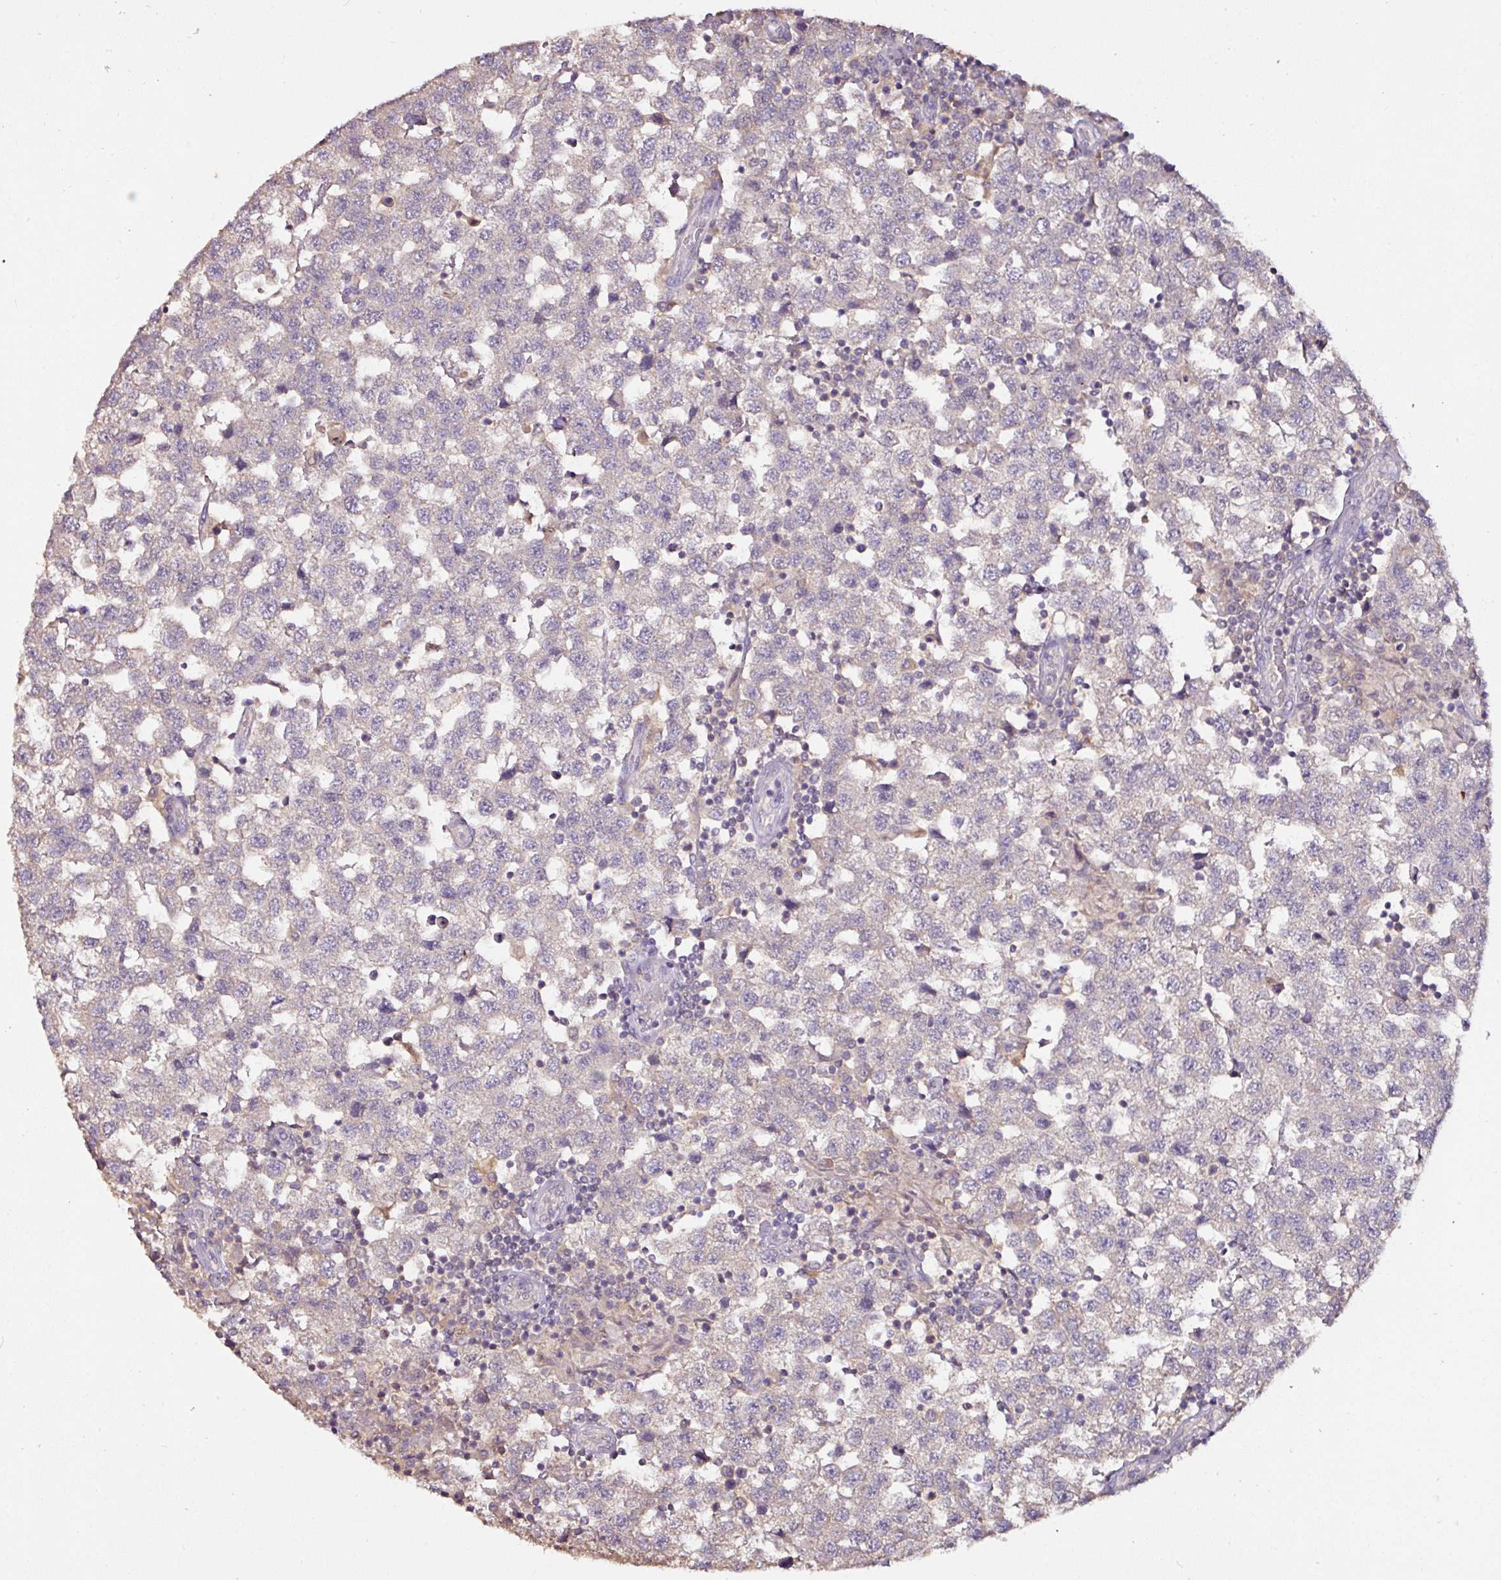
{"staining": {"intensity": "negative", "quantity": "none", "location": "none"}, "tissue": "testis cancer", "cell_type": "Tumor cells", "image_type": "cancer", "snomed": [{"axis": "morphology", "description": "Seminoma, NOS"}, {"axis": "topography", "description": "Testis"}], "caption": "Tumor cells show no significant staining in testis seminoma.", "gene": "RPL38", "patient": {"sex": "male", "age": 34}}